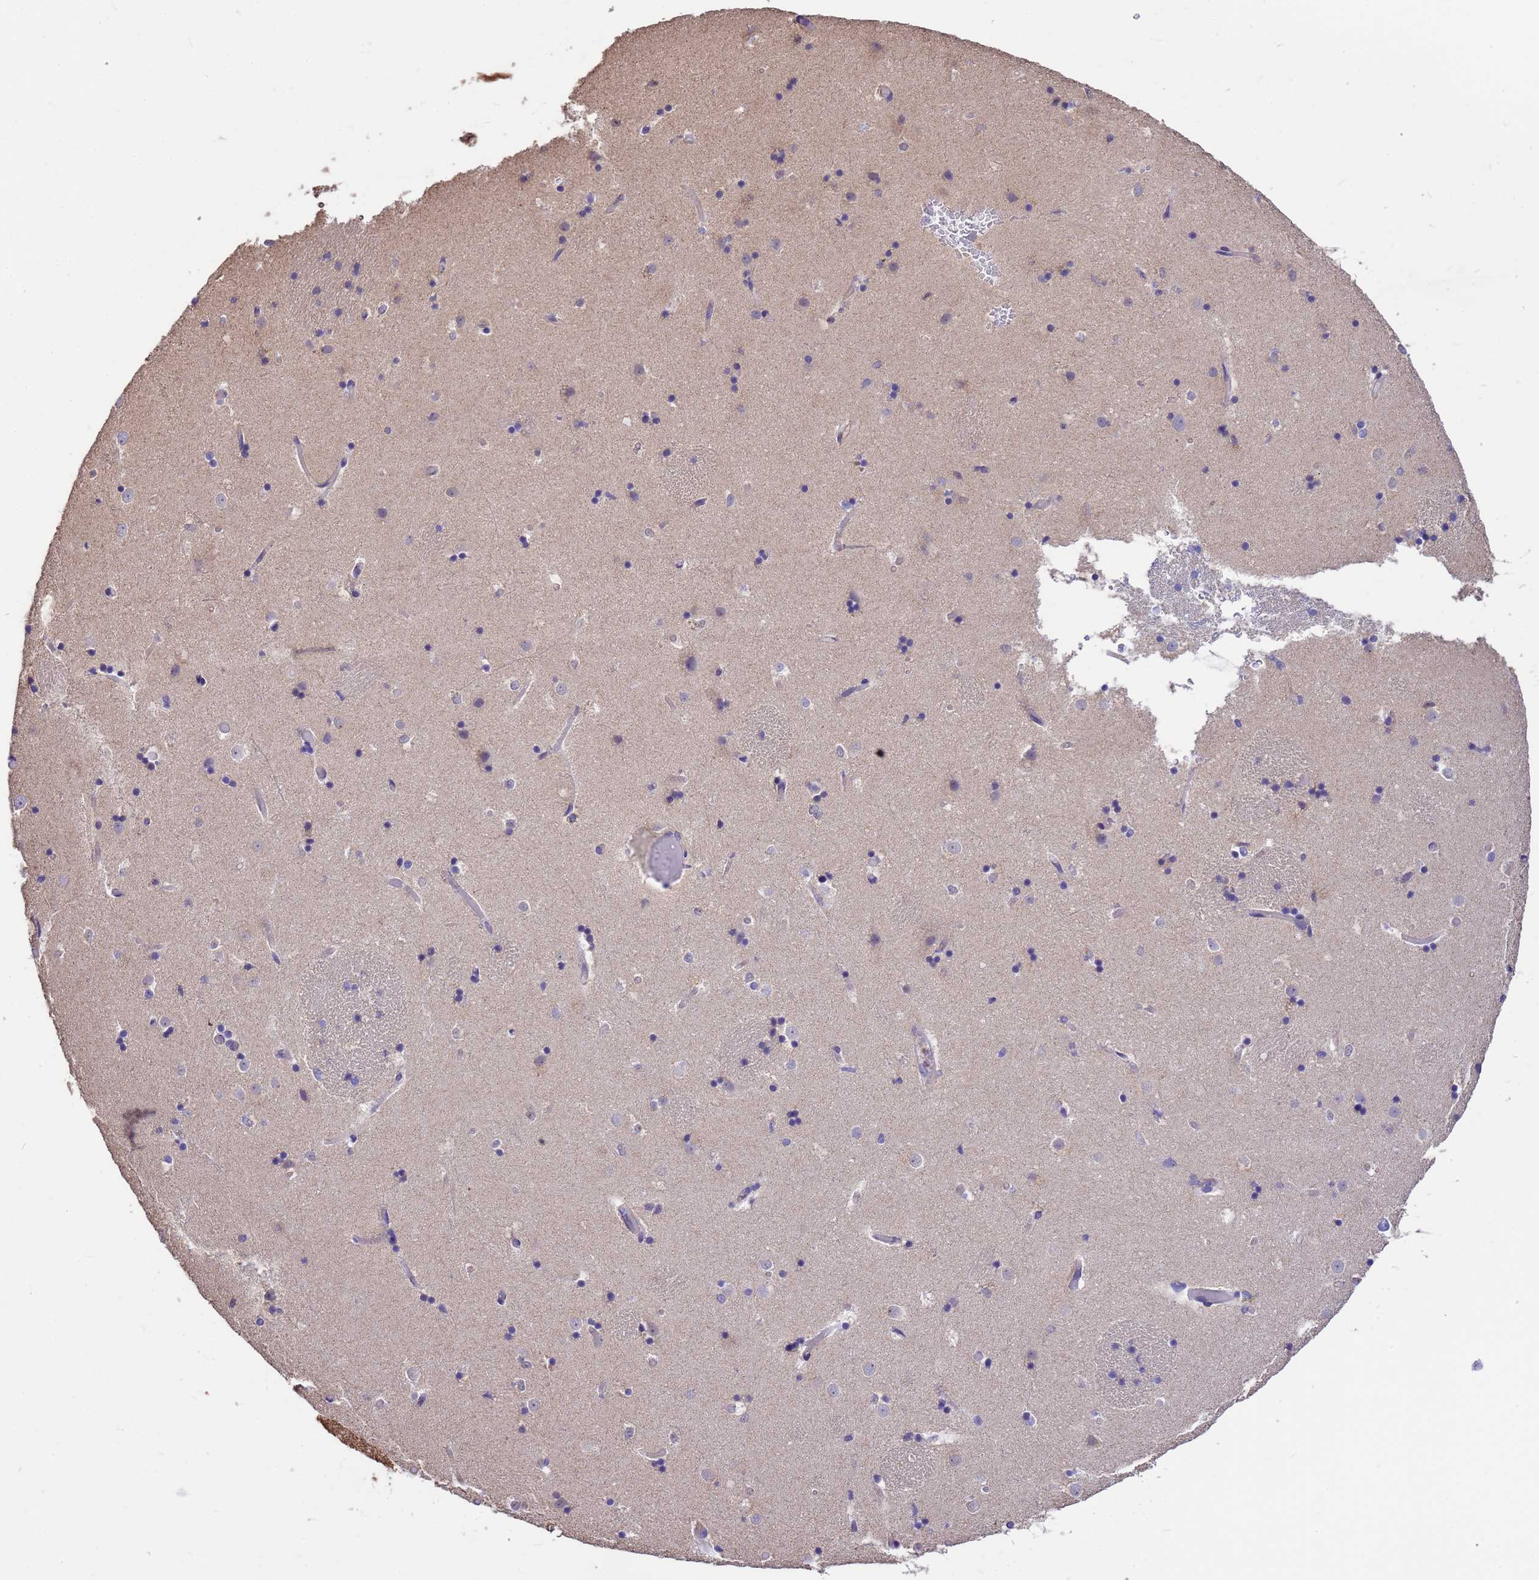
{"staining": {"intensity": "negative", "quantity": "none", "location": "none"}, "tissue": "caudate", "cell_type": "Glial cells", "image_type": "normal", "snomed": [{"axis": "morphology", "description": "Normal tissue, NOS"}, {"axis": "topography", "description": "Lateral ventricle wall"}], "caption": "Immunohistochemical staining of benign caudate displays no significant positivity in glial cells. (Stains: DAB immunohistochemistry (IHC) with hematoxylin counter stain, Microscopy: brightfield microscopy at high magnification).", "gene": "TCEAL3", "patient": {"sex": "female", "age": 52}}